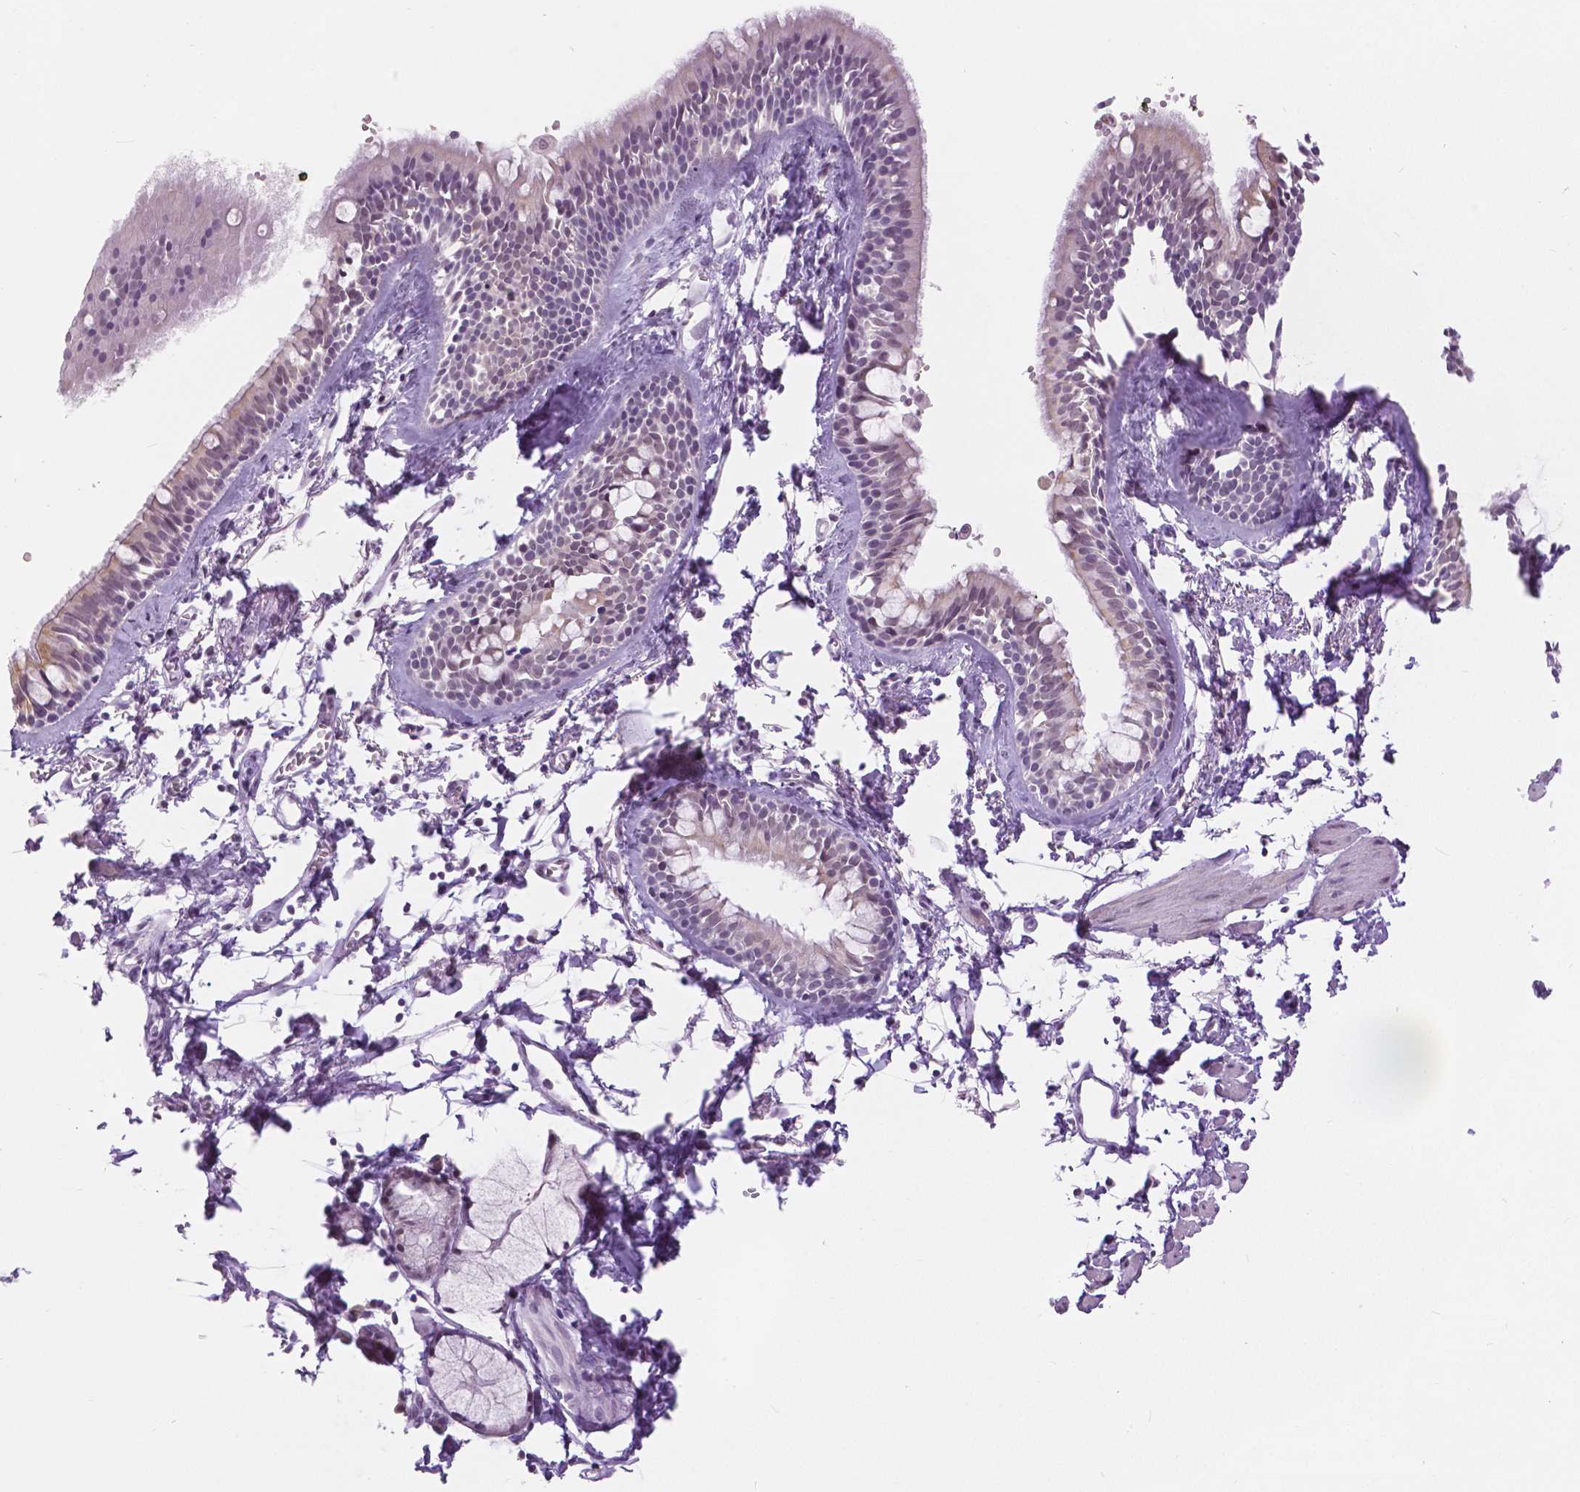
{"staining": {"intensity": "negative", "quantity": "none", "location": "none"}, "tissue": "bronchus", "cell_type": "Respiratory epithelial cells", "image_type": "normal", "snomed": [{"axis": "morphology", "description": "Normal tissue, NOS"}, {"axis": "topography", "description": "Cartilage tissue"}, {"axis": "topography", "description": "Bronchus"}], "caption": "IHC micrograph of benign bronchus: human bronchus stained with DAB (3,3'-diaminobenzidine) reveals no significant protein expression in respiratory epithelial cells.", "gene": "MYOM1", "patient": {"sex": "female", "age": 59}}